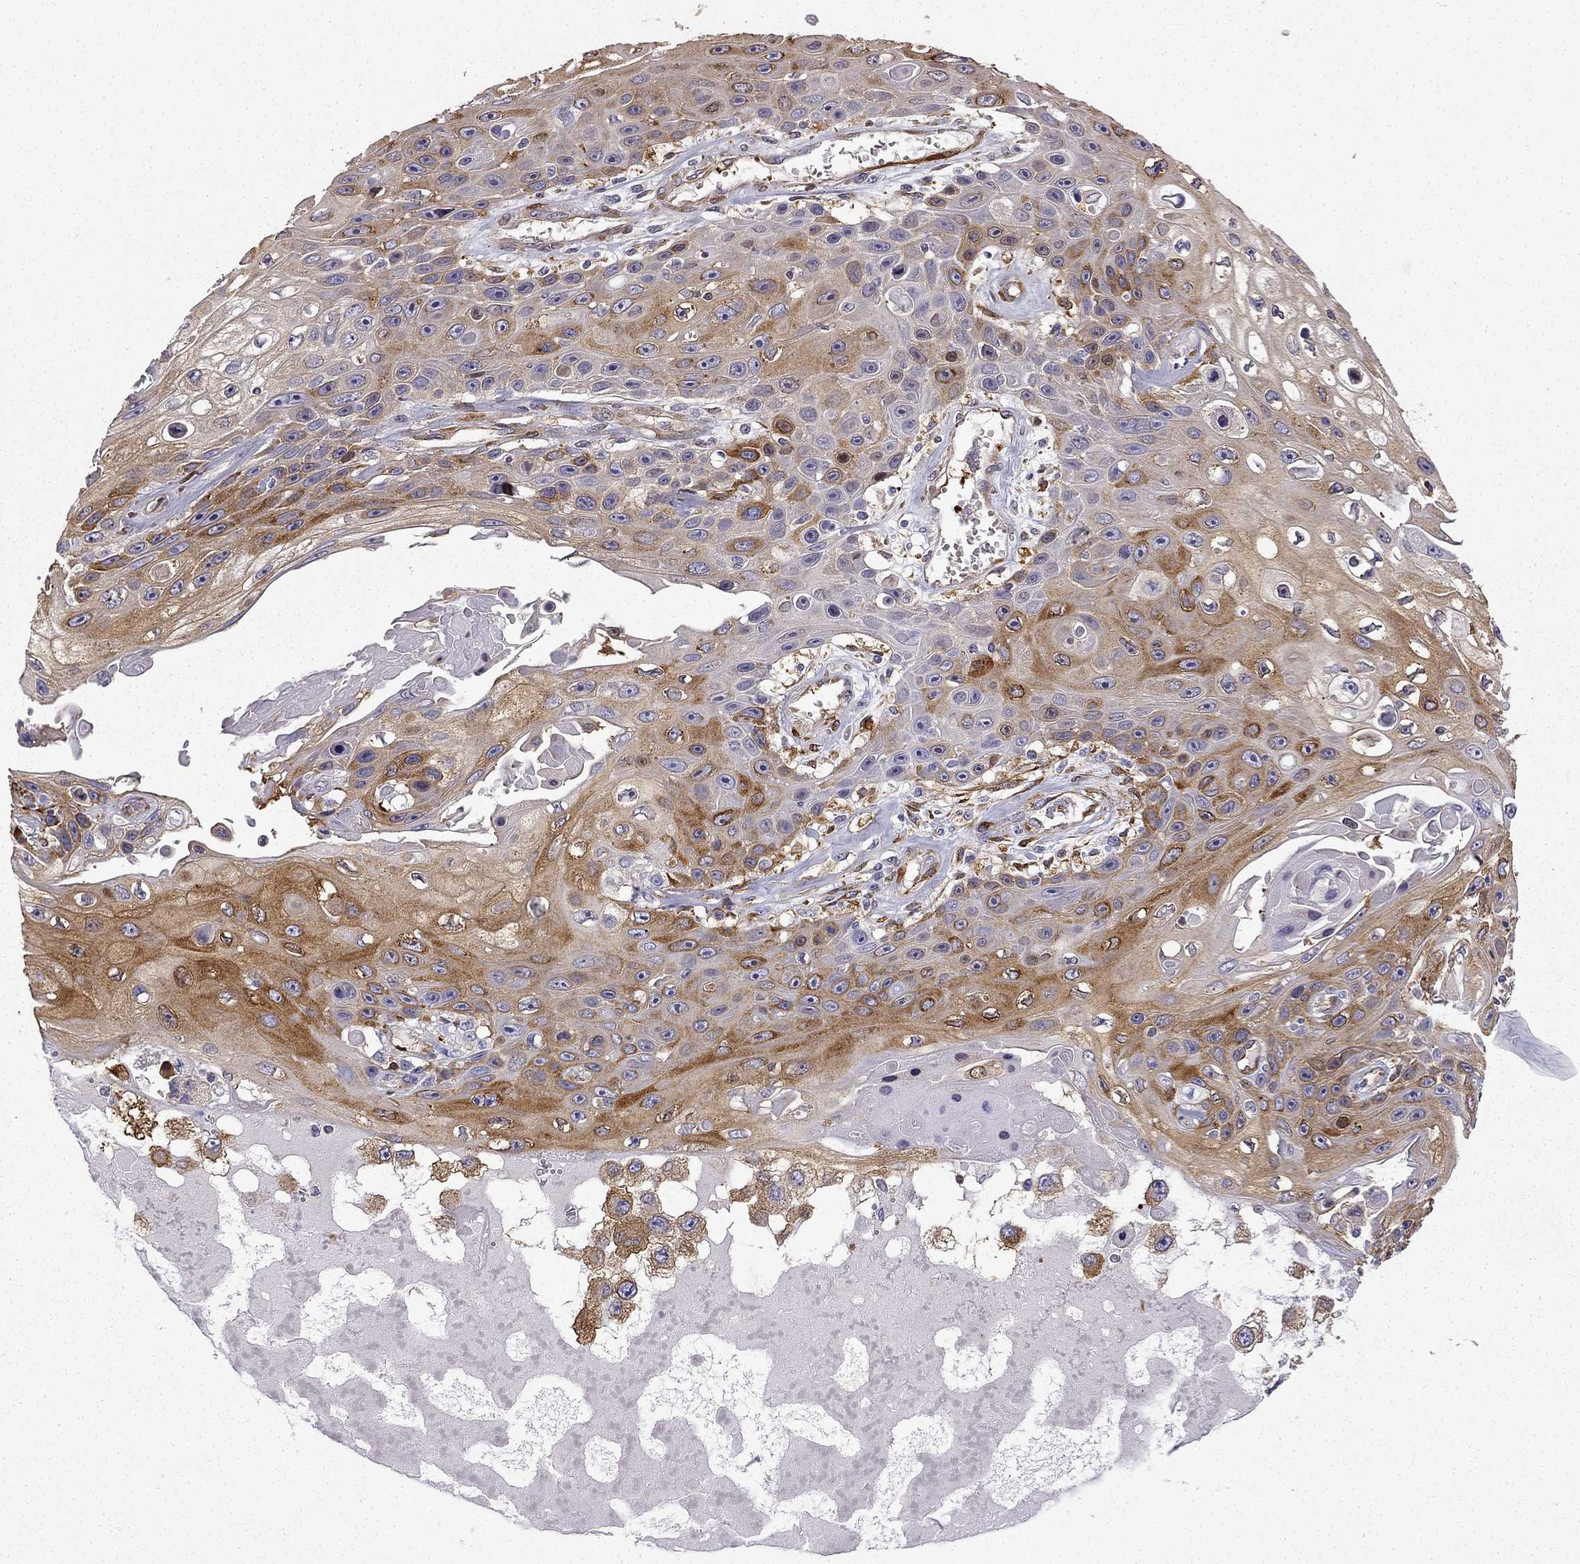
{"staining": {"intensity": "strong", "quantity": "25%-75%", "location": "cytoplasmic/membranous"}, "tissue": "skin cancer", "cell_type": "Tumor cells", "image_type": "cancer", "snomed": [{"axis": "morphology", "description": "Squamous cell carcinoma, NOS"}, {"axis": "topography", "description": "Skin"}], "caption": "Skin squamous cell carcinoma stained for a protein (brown) displays strong cytoplasmic/membranous positive staining in about 25%-75% of tumor cells.", "gene": "MAP4", "patient": {"sex": "male", "age": 82}}